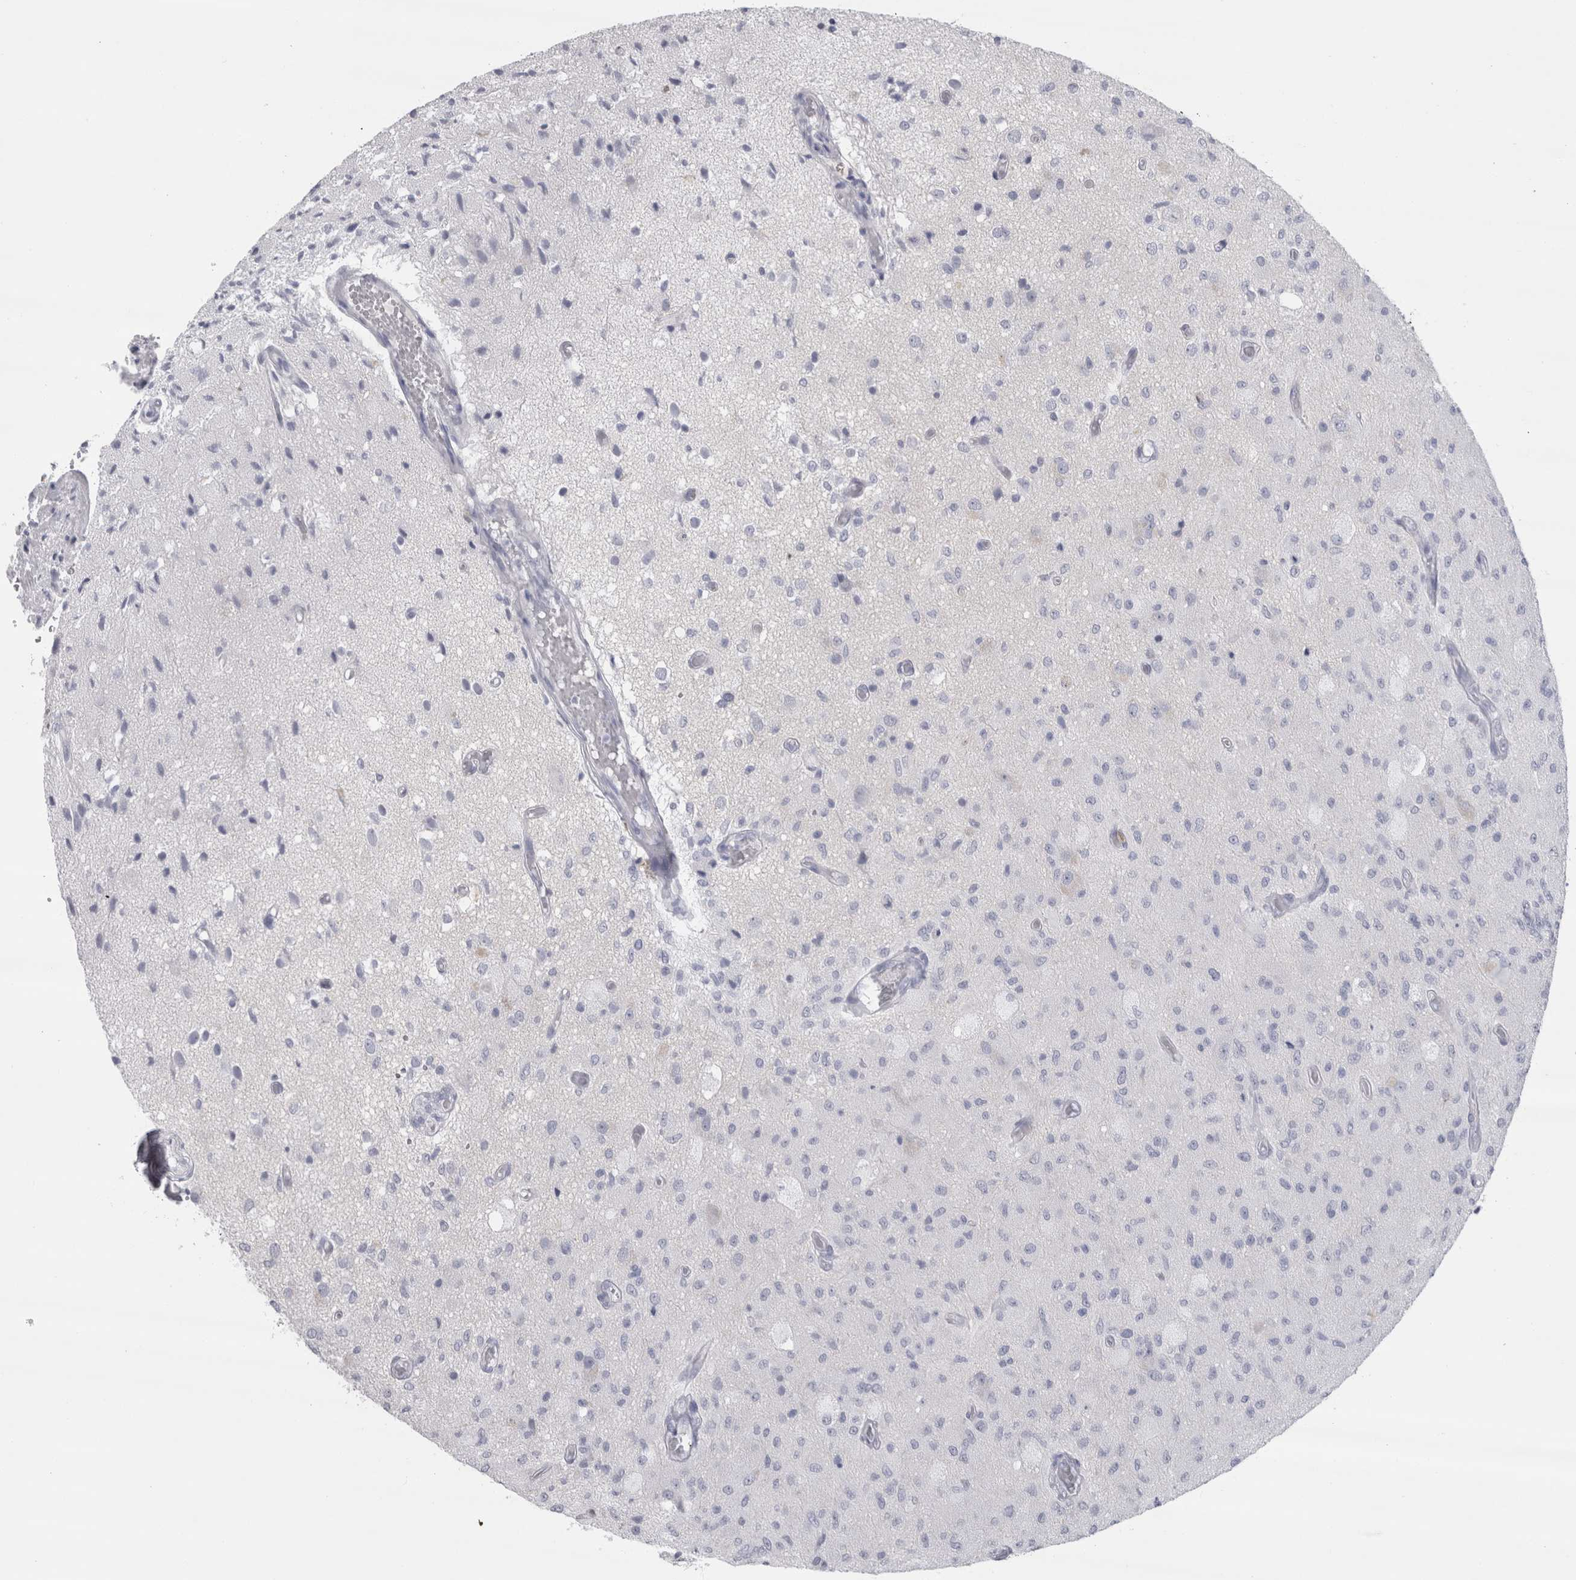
{"staining": {"intensity": "negative", "quantity": "none", "location": "none"}, "tissue": "glioma", "cell_type": "Tumor cells", "image_type": "cancer", "snomed": [{"axis": "morphology", "description": "Normal tissue, NOS"}, {"axis": "morphology", "description": "Glioma, malignant, High grade"}, {"axis": "topography", "description": "Cerebral cortex"}], "caption": "The histopathology image demonstrates no staining of tumor cells in glioma.", "gene": "CDH17", "patient": {"sex": "male", "age": 77}}